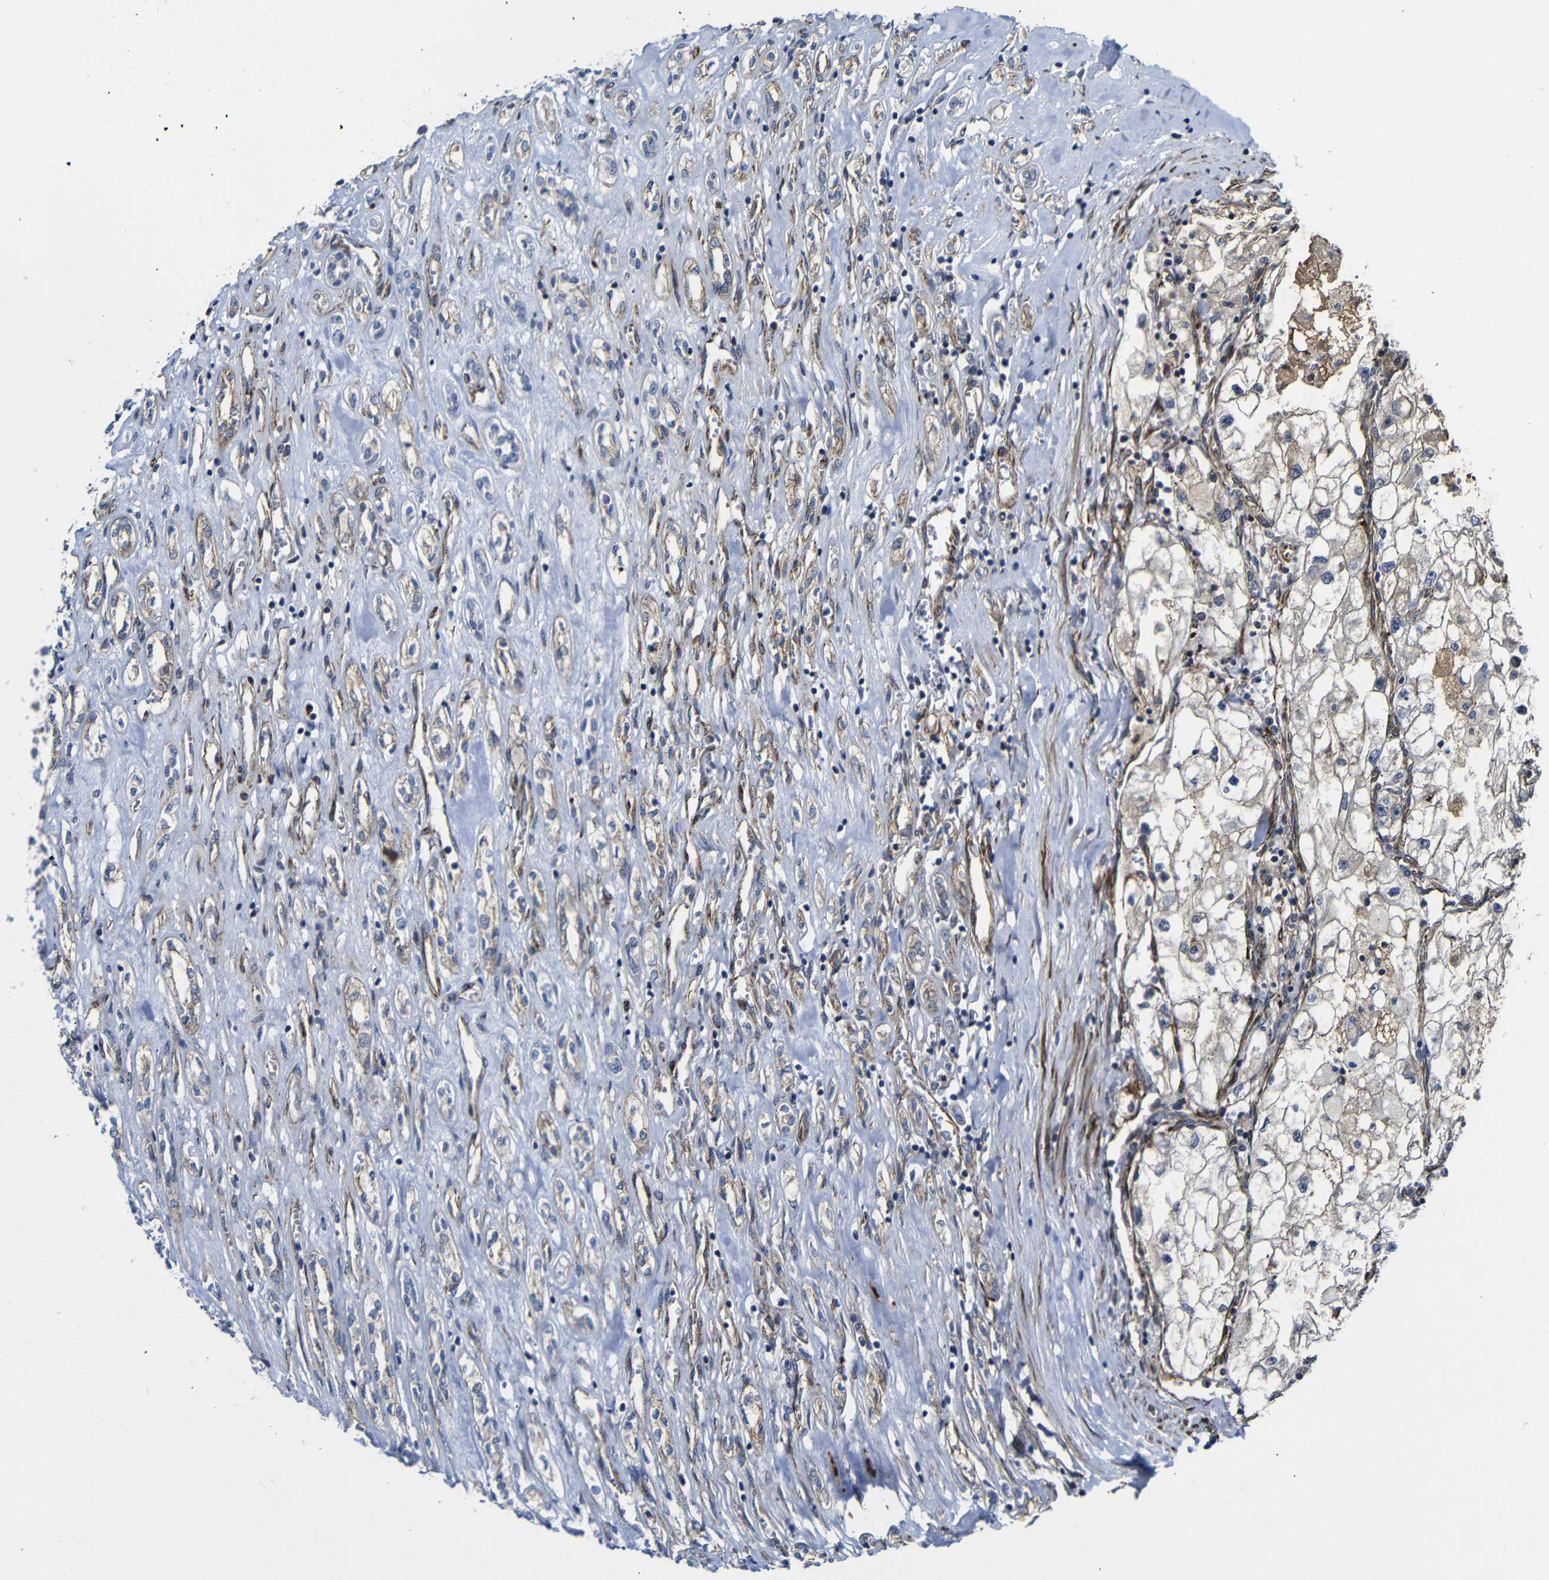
{"staining": {"intensity": "weak", "quantity": "25%-75%", "location": "cytoplasmic/membranous"}, "tissue": "renal cancer", "cell_type": "Tumor cells", "image_type": "cancer", "snomed": [{"axis": "morphology", "description": "Adenocarcinoma, NOS"}, {"axis": "topography", "description": "Kidney"}], "caption": "Approximately 25%-75% of tumor cells in adenocarcinoma (renal) display weak cytoplasmic/membranous protein positivity as visualized by brown immunohistochemical staining.", "gene": "PARP14", "patient": {"sex": "female", "age": 70}}